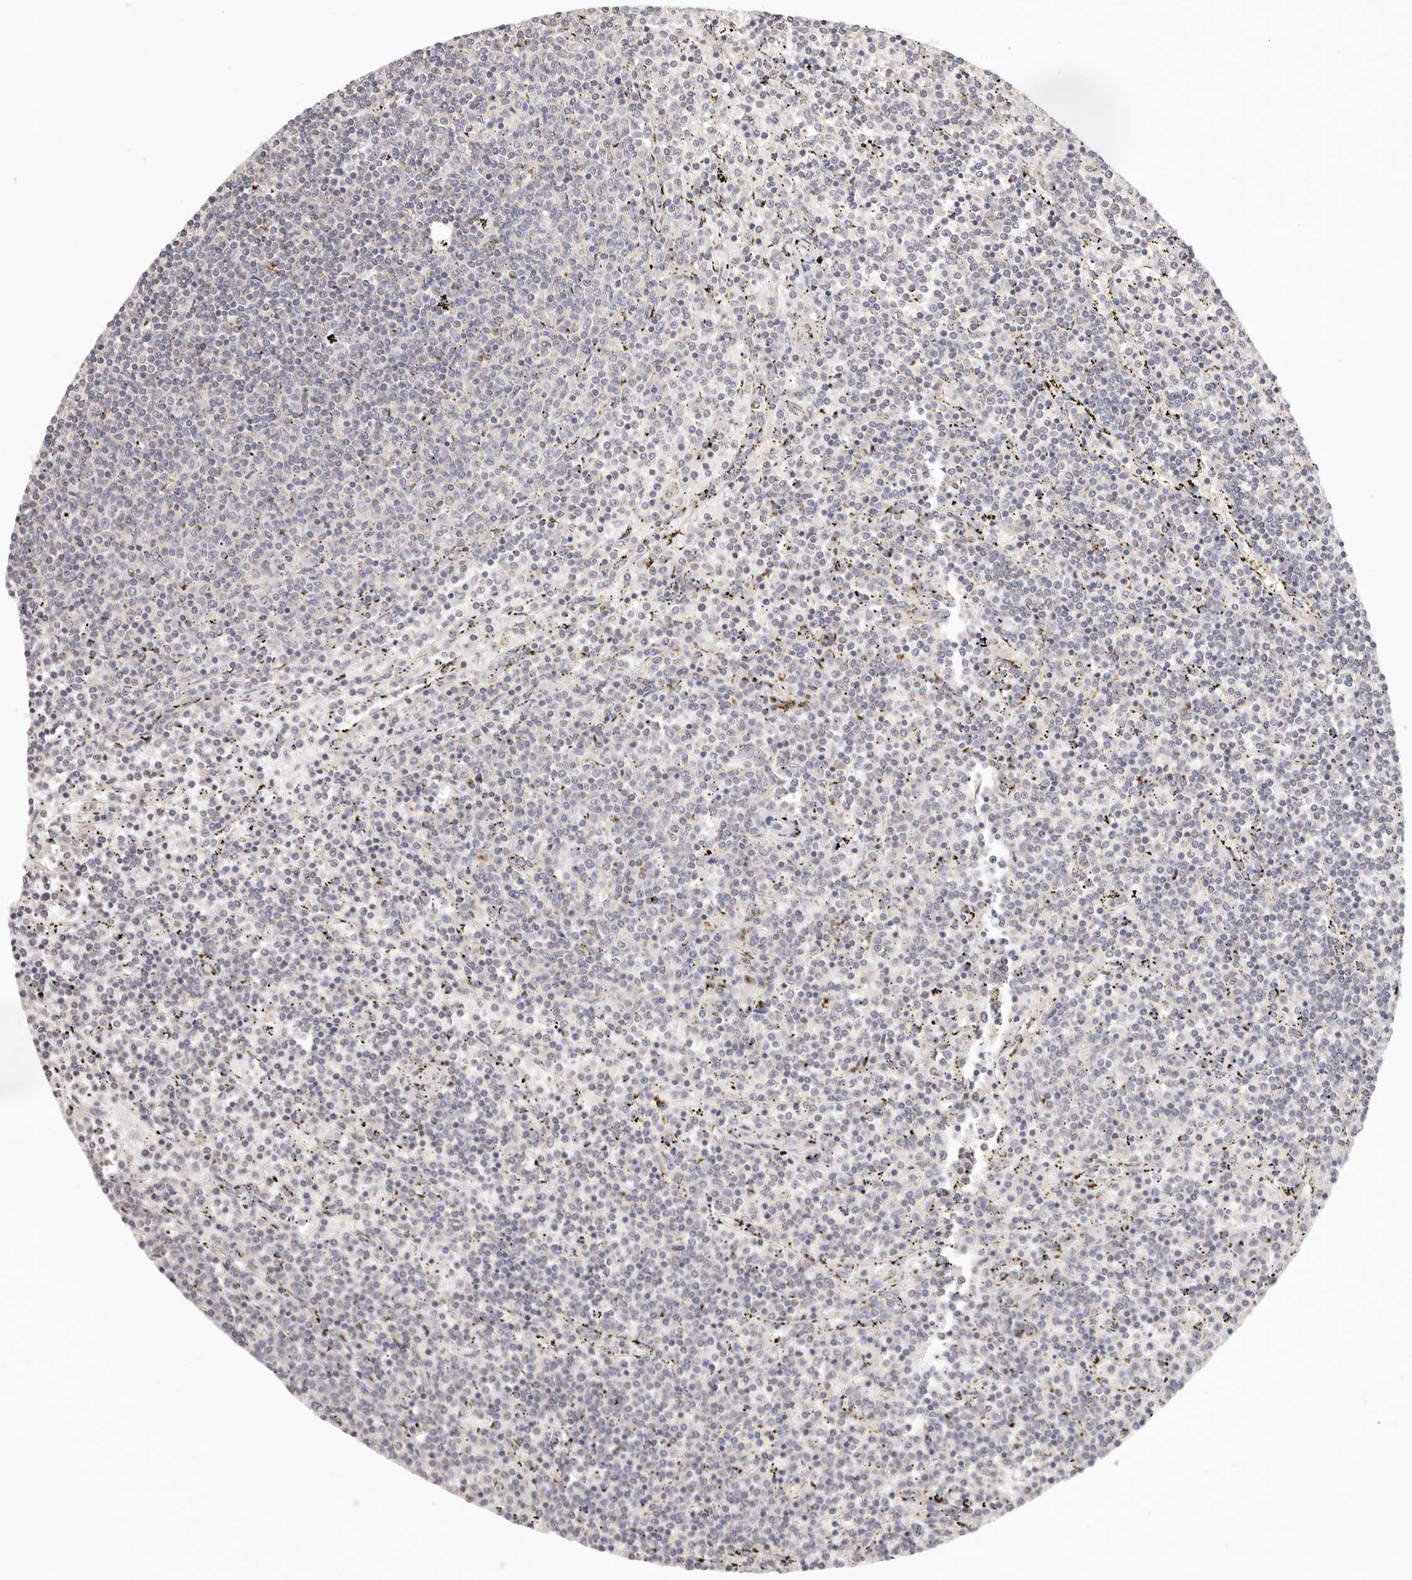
{"staining": {"intensity": "negative", "quantity": "none", "location": "none"}, "tissue": "lymphoma", "cell_type": "Tumor cells", "image_type": "cancer", "snomed": [{"axis": "morphology", "description": "Malignant lymphoma, non-Hodgkin's type, Low grade"}, {"axis": "topography", "description": "Spleen"}], "caption": "Tumor cells are negative for protein expression in human lymphoma. (DAB (3,3'-diaminobenzidine) immunohistochemistry, high magnification).", "gene": "GGPS1", "patient": {"sex": "female", "age": 50}}